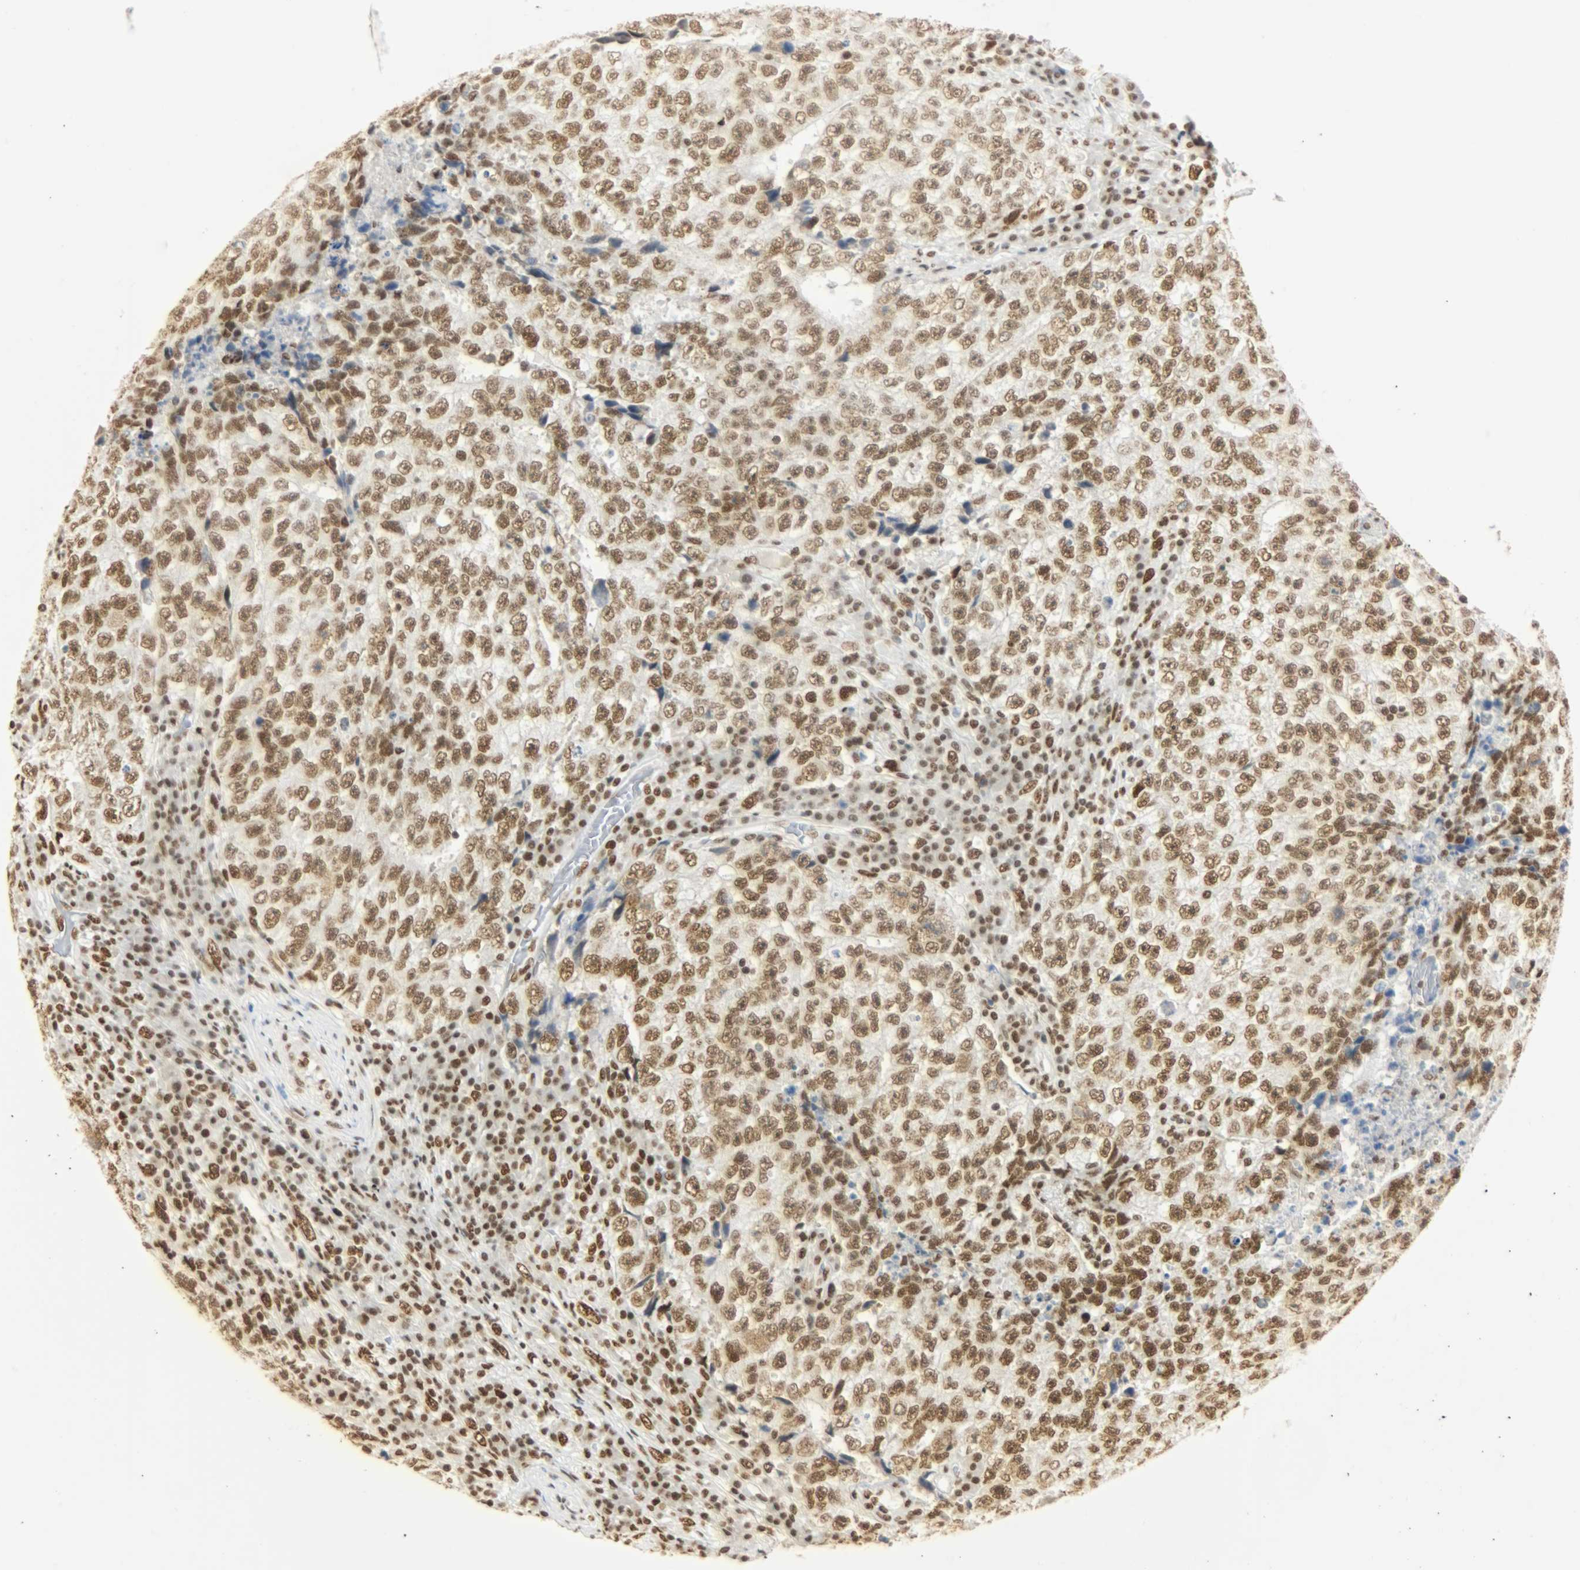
{"staining": {"intensity": "strong", "quantity": ">75%", "location": "nuclear"}, "tissue": "testis cancer", "cell_type": "Tumor cells", "image_type": "cancer", "snomed": [{"axis": "morphology", "description": "Necrosis, NOS"}, {"axis": "morphology", "description": "Carcinoma, Embryonal, NOS"}, {"axis": "topography", "description": "Testis"}], "caption": "Immunohistochemistry (DAB) staining of human testis cancer reveals strong nuclear protein staining in about >75% of tumor cells.", "gene": "KHDRBS1", "patient": {"sex": "male", "age": 19}}